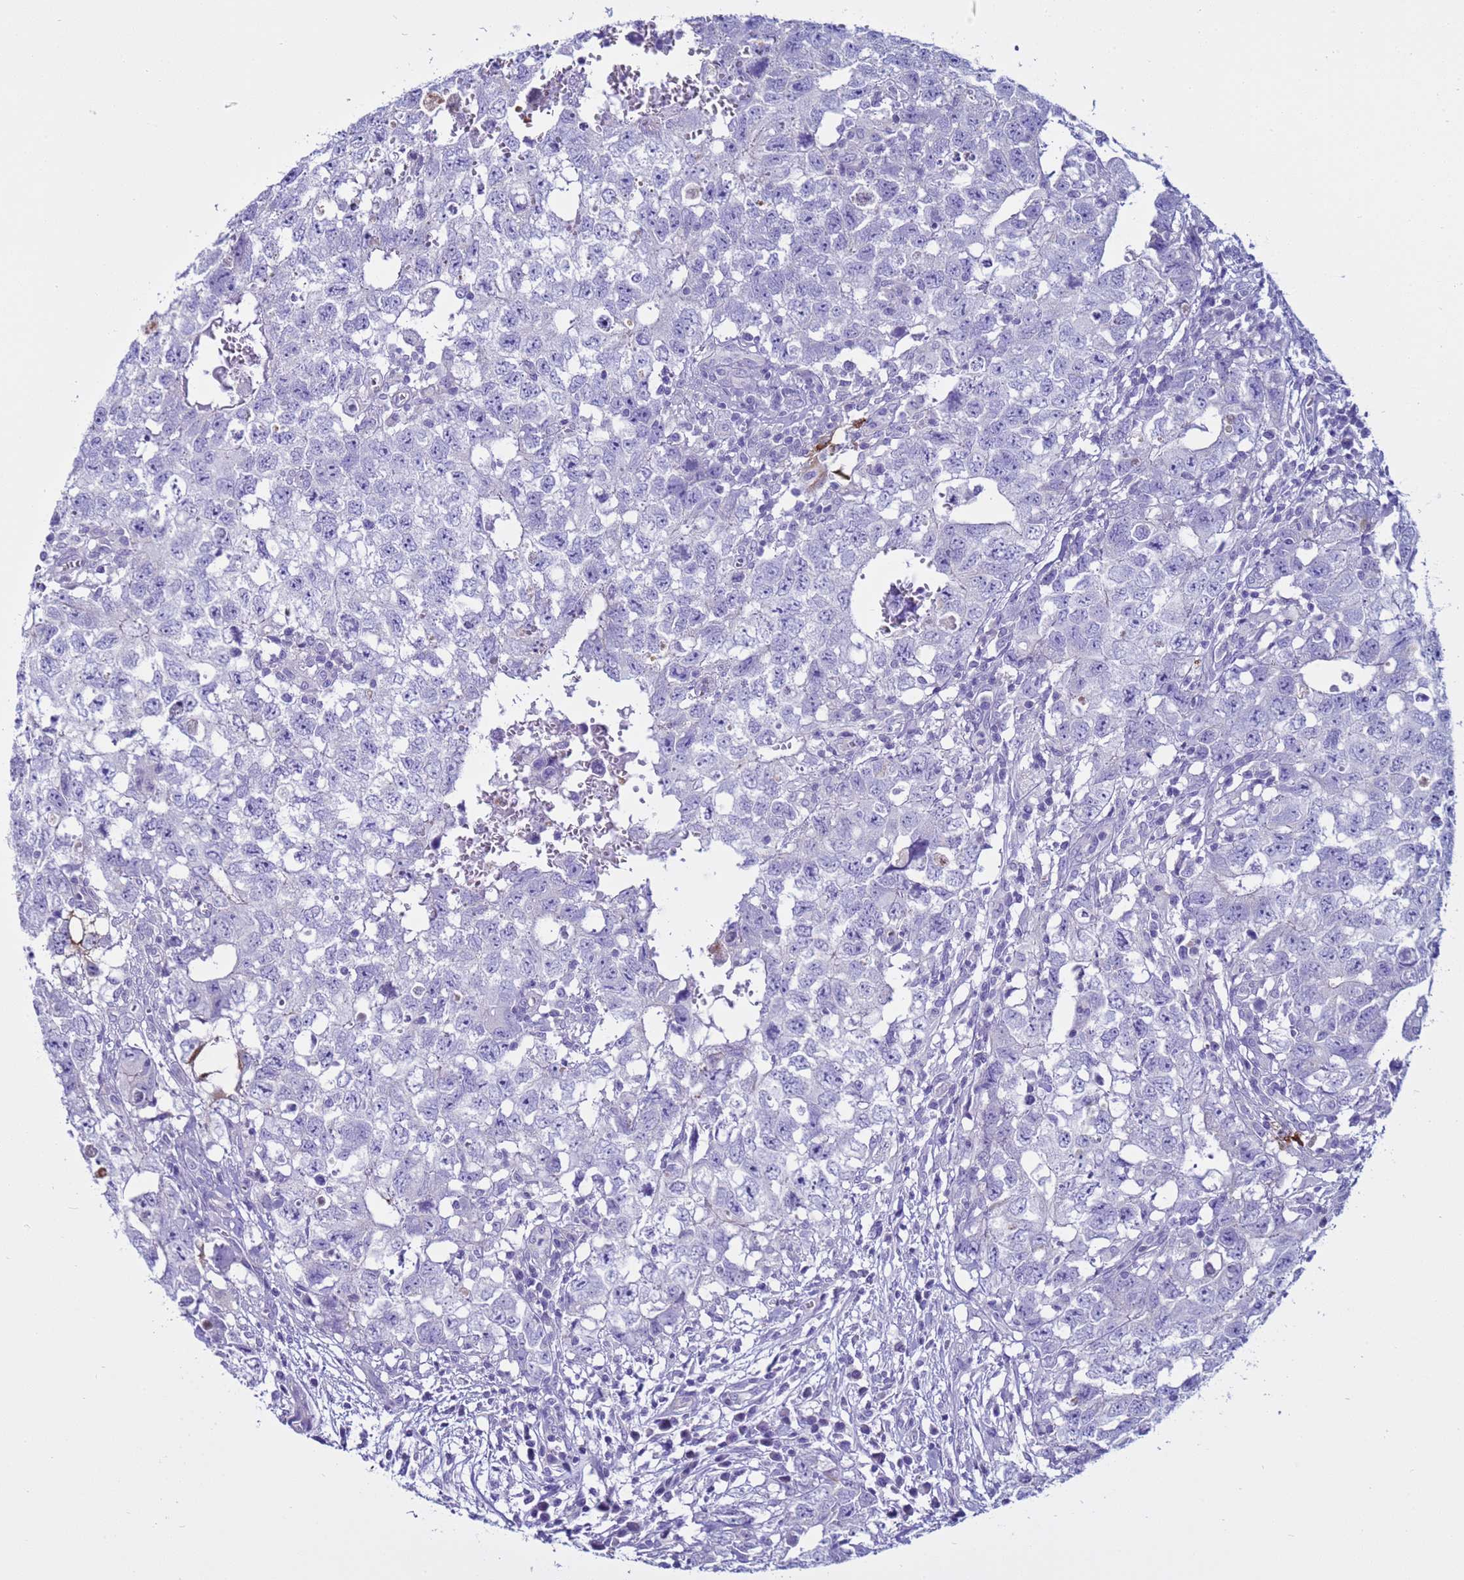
{"staining": {"intensity": "negative", "quantity": "none", "location": "none"}, "tissue": "testis cancer", "cell_type": "Tumor cells", "image_type": "cancer", "snomed": [{"axis": "morphology", "description": "Seminoma, NOS"}, {"axis": "morphology", "description": "Carcinoma, Embryonal, NOS"}, {"axis": "topography", "description": "Testis"}], "caption": "DAB immunohistochemical staining of testis seminoma shows no significant staining in tumor cells. Nuclei are stained in blue.", "gene": "CST4", "patient": {"sex": "male", "age": 29}}